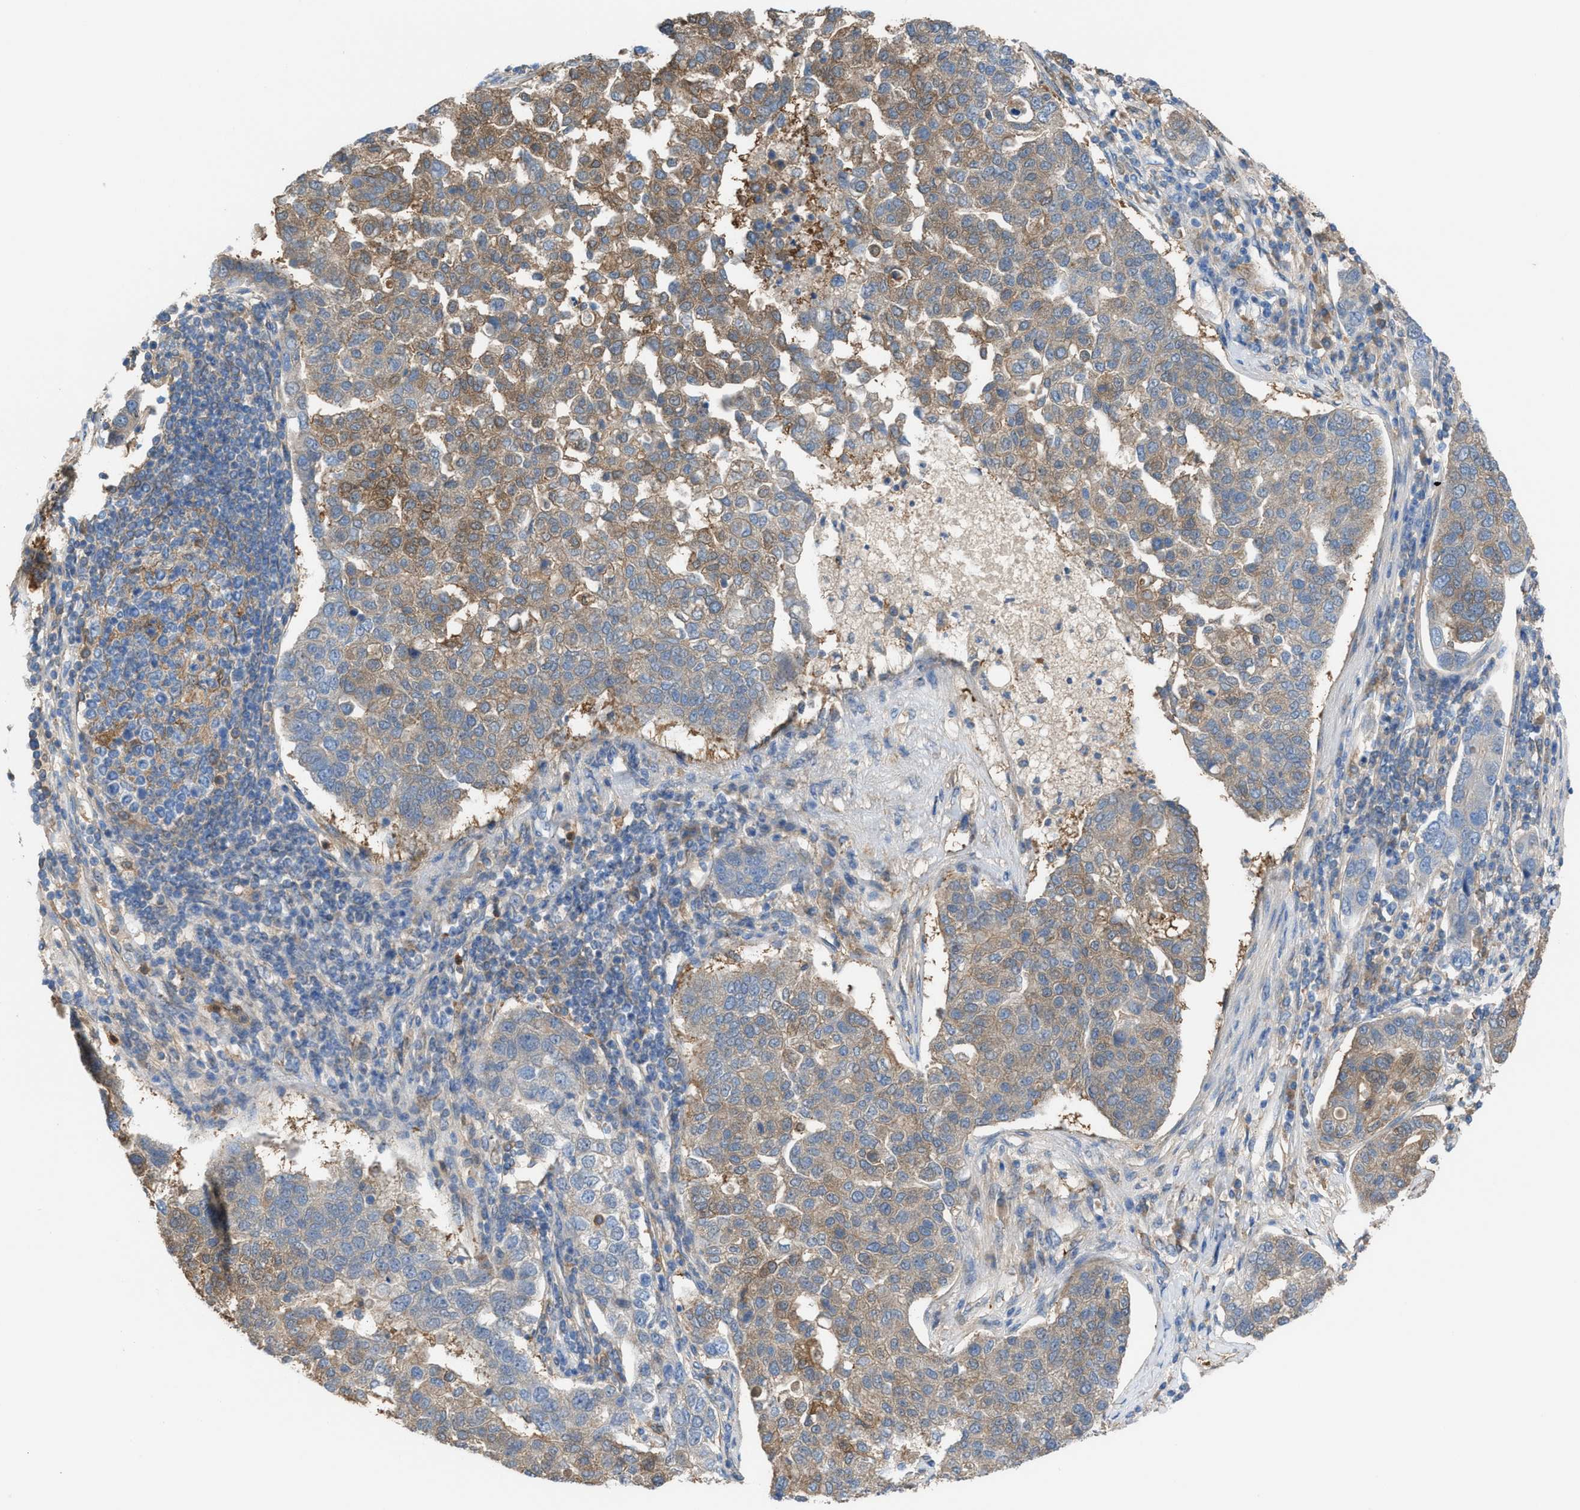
{"staining": {"intensity": "weak", "quantity": ">75%", "location": "cytoplasmic/membranous"}, "tissue": "pancreatic cancer", "cell_type": "Tumor cells", "image_type": "cancer", "snomed": [{"axis": "morphology", "description": "Adenocarcinoma, NOS"}, {"axis": "topography", "description": "Pancreas"}], "caption": "Tumor cells reveal low levels of weak cytoplasmic/membranous expression in about >75% of cells in pancreatic adenocarcinoma.", "gene": "NQO2", "patient": {"sex": "female", "age": 61}}